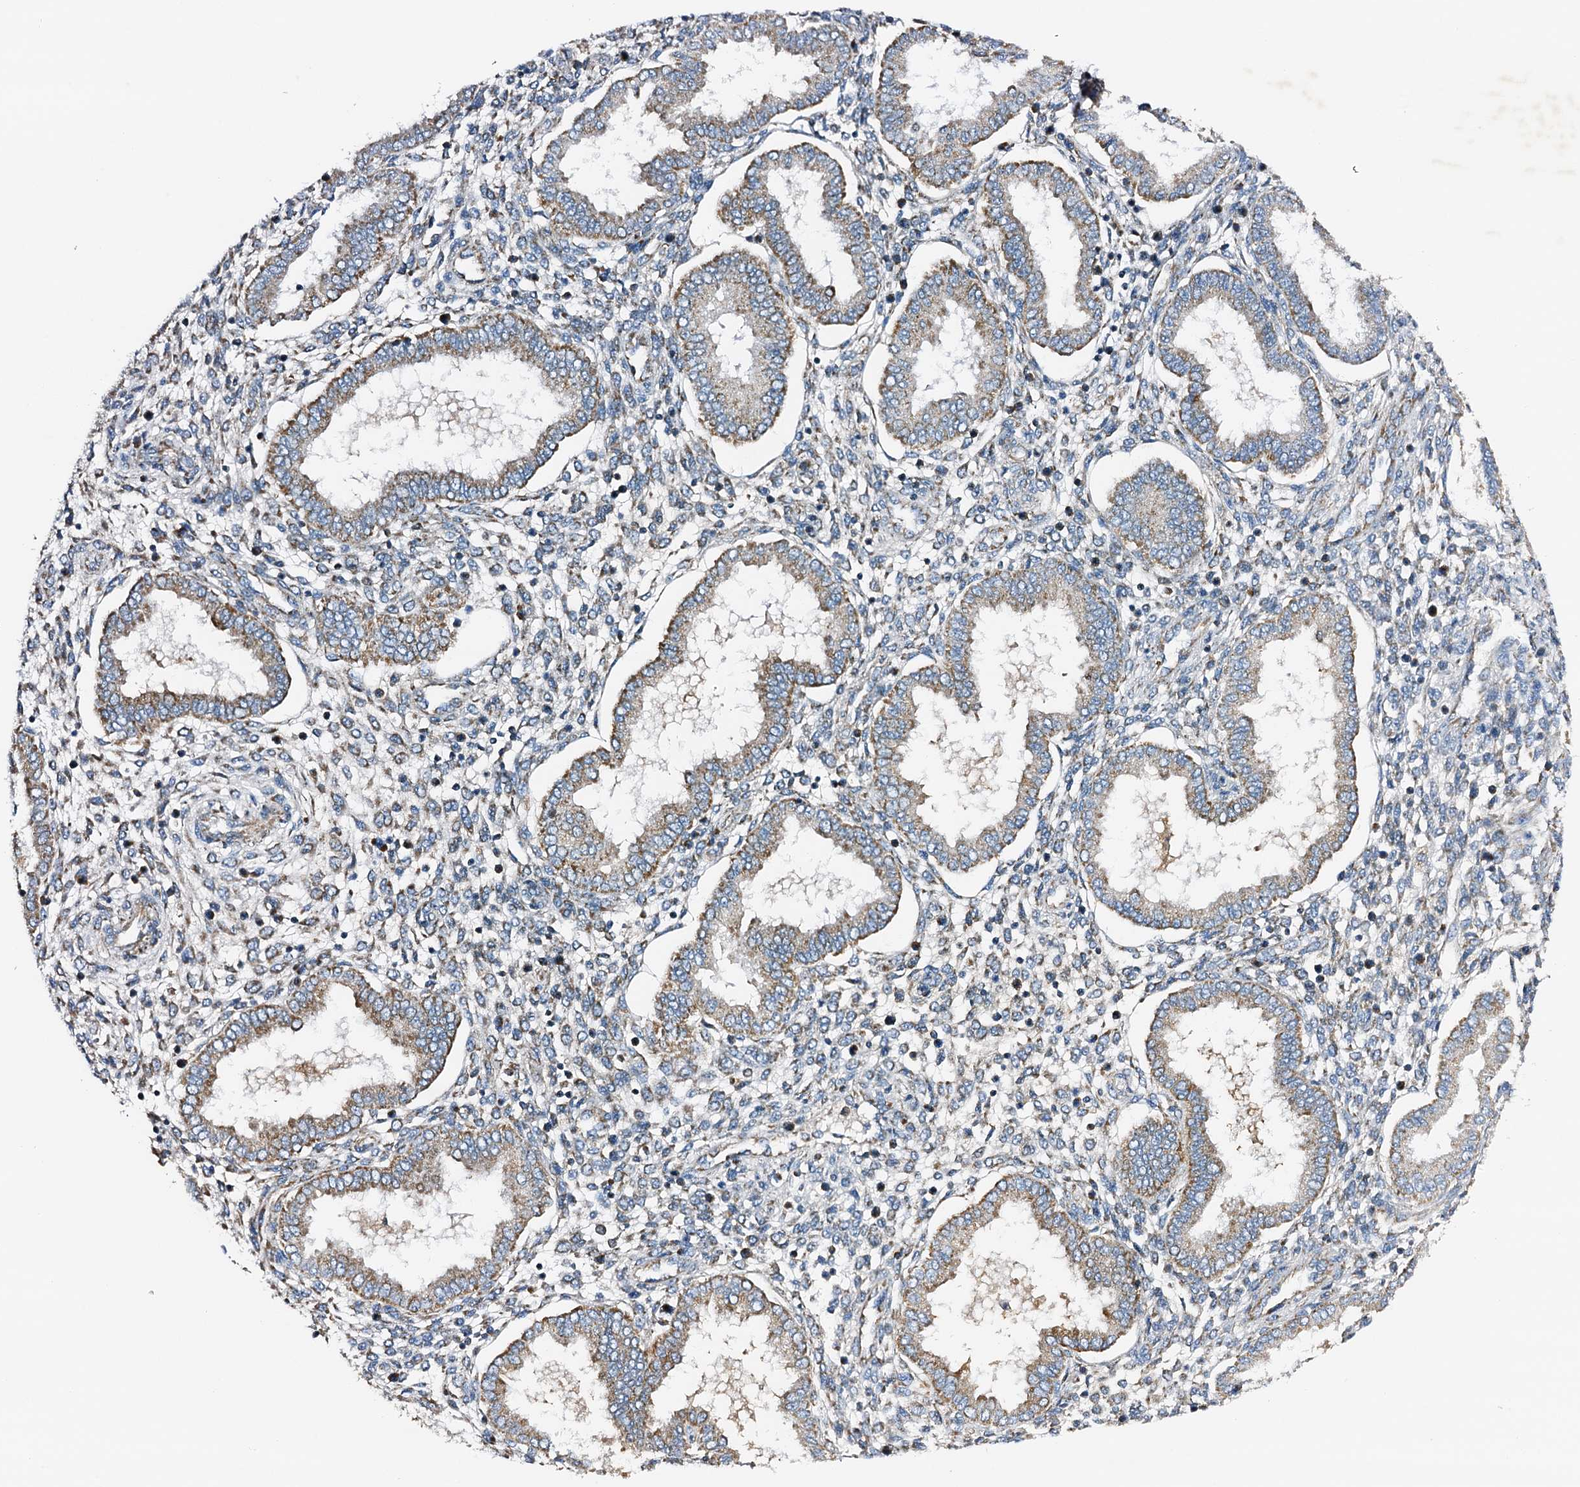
{"staining": {"intensity": "moderate", "quantity": "<25%", "location": "cytoplasmic/membranous"}, "tissue": "endometrium", "cell_type": "Cells in endometrial stroma", "image_type": "normal", "snomed": [{"axis": "morphology", "description": "Normal tissue, NOS"}, {"axis": "topography", "description": "Endometrium"}], "caption": "Moderate cytoplasmic/membranous protein staining is identified in about <25% of cells in endometrial stroma in endometrium.", "gene": "POC1A", "patient": {"sex": "female", "age": 24}}